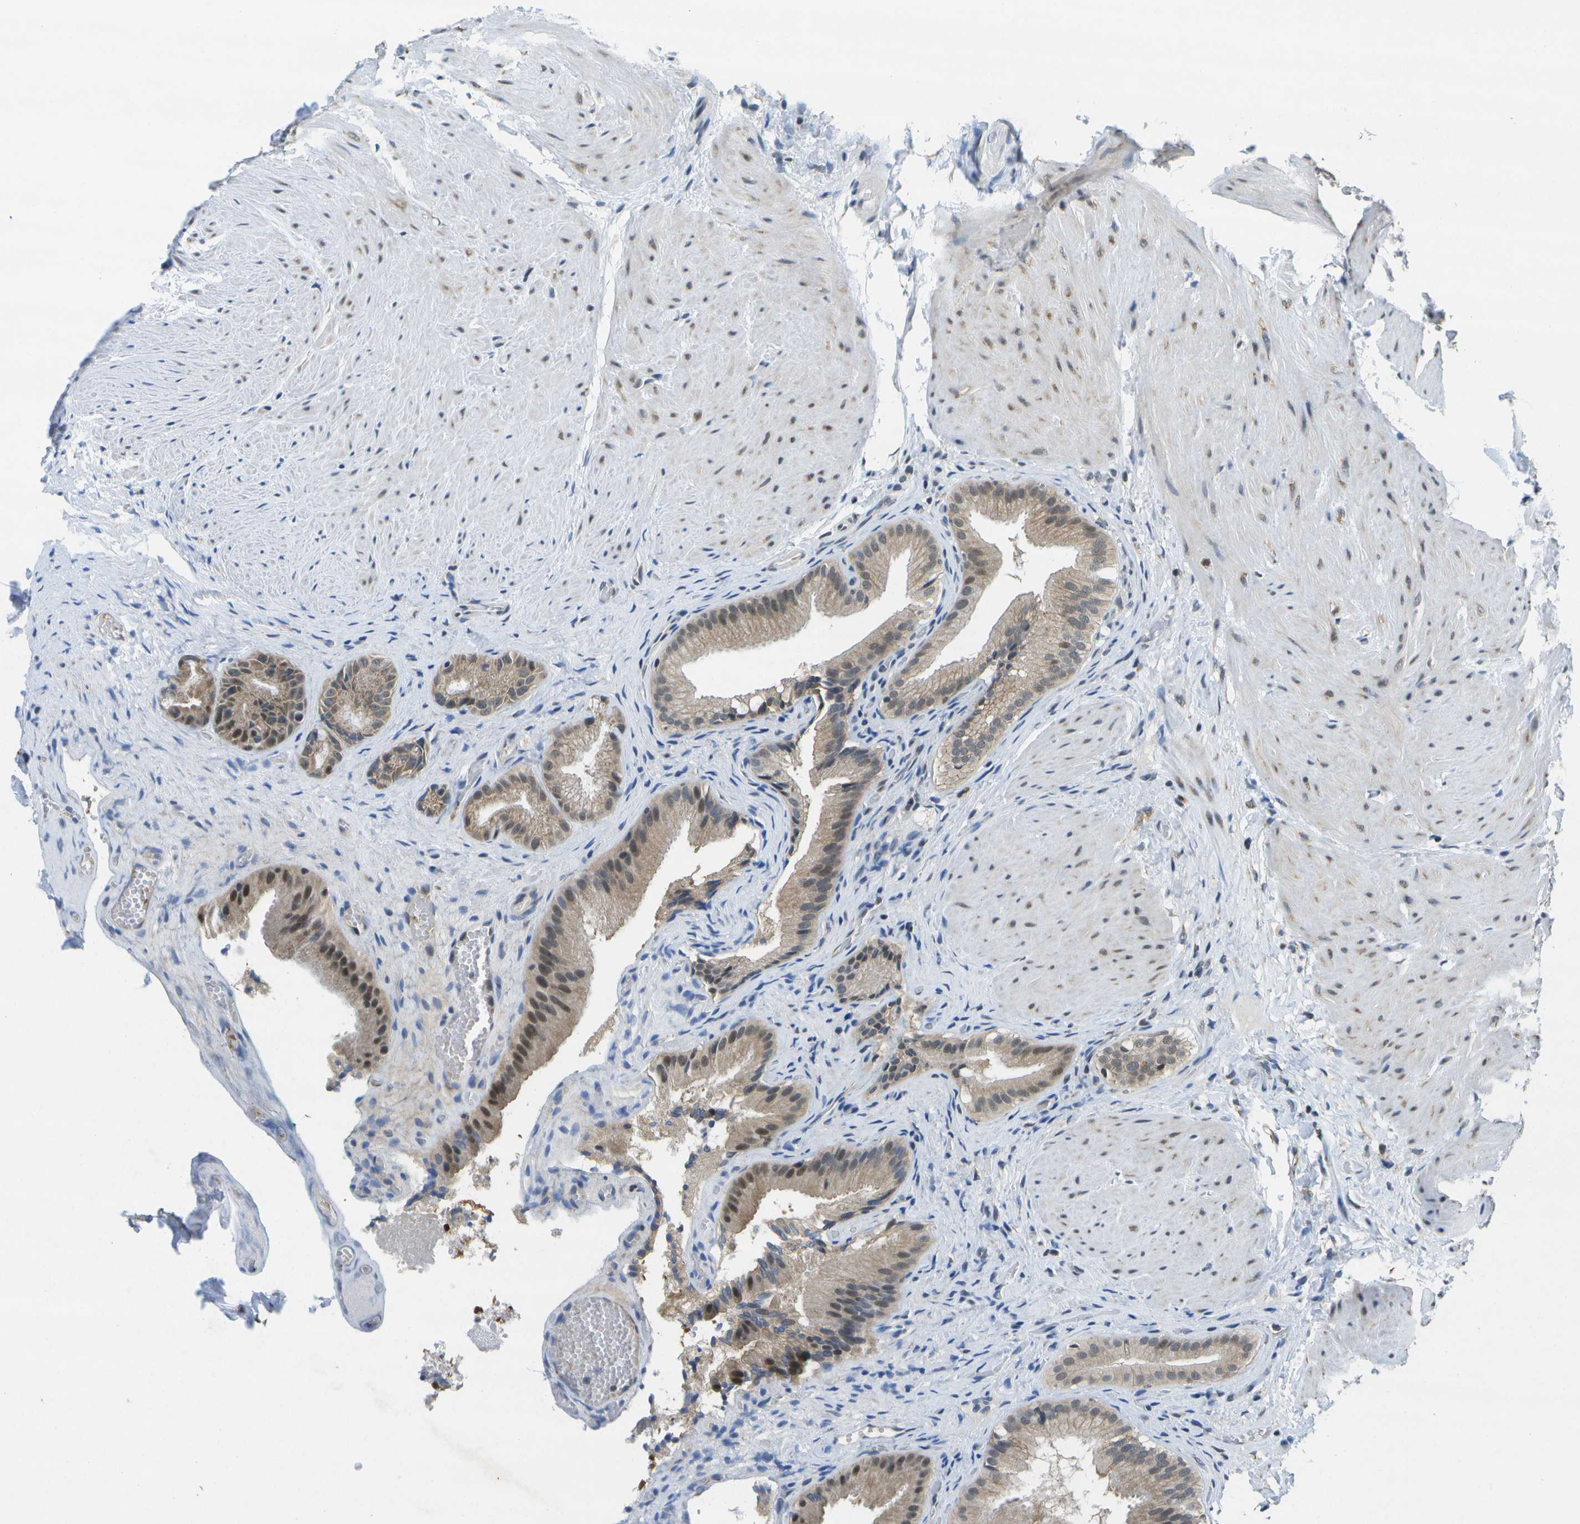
{"staining": {"intensity": "moderate", "quantity": "25%-75%", "location": "cytoplasmic/membranous,nuclear"}, "tissue": "gallbladder", "cell_type": "Glandular cells", "image_type": "normal", "snomed": [{"axis": "morphology", "description": "Normal tissue, NOS"}, {"axis": "topography", "description": "Gallbladder"}], "caption": "Immunohistochemical staining of normal gallbladder displays medium levels of moderate cytoplasmic/membranous,nuclear staining in approximately 25%-75% of glandular cells.", "gene": "DSE", "patient": {"sex": "male", "age": 49}}